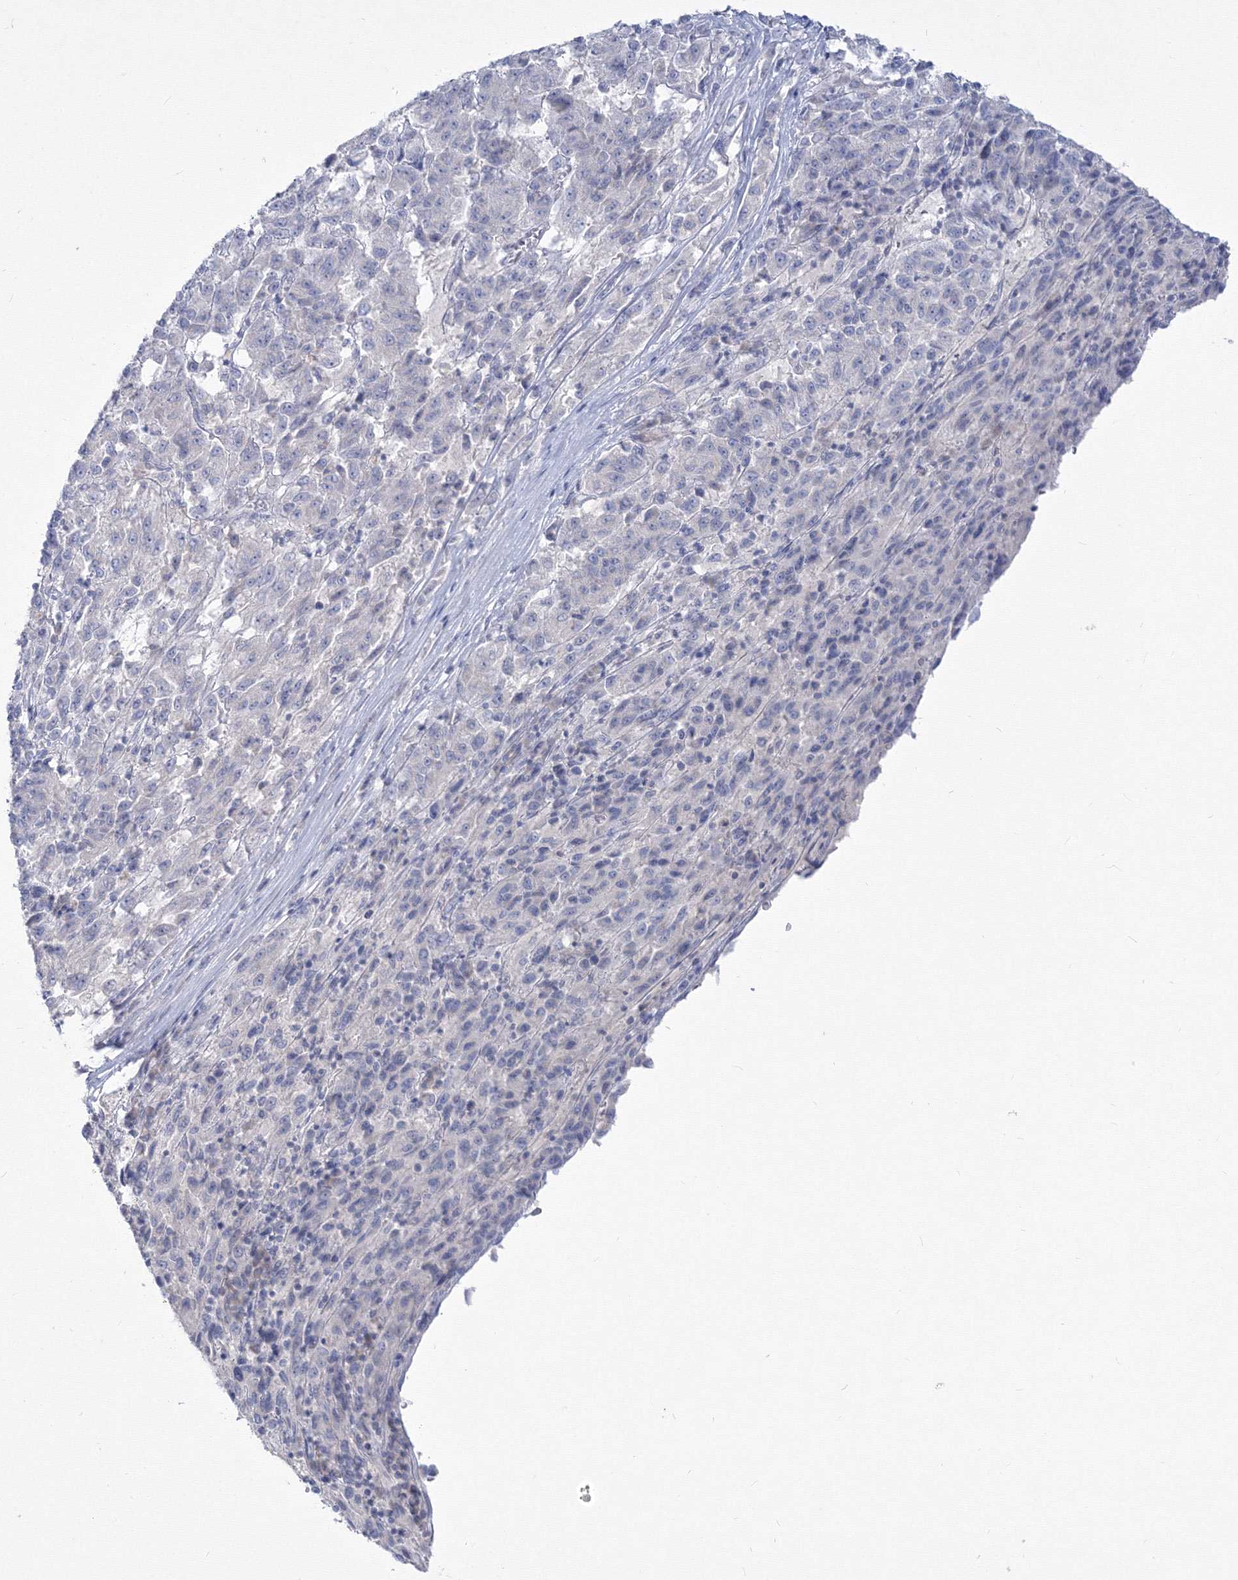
{"staining": {"intensity": "negative", "quantity": "none", "location": "none"}, "tissue": "melanoma", "cell_type": "Tumor cells", "image_type": "cancer", "snomed": [{"axis": "morphology", "description": "Malignant melanoma, Metastatic site"}, {"axis": "topography", "description": "Lung"}], "caption": "Immunohistochemical staining of malignant melanoma (metastatic site) demonstrates no significant staining in tumor cells.", "gene": "FBXL8", "patient": {"sex": "male", "age": 64}}